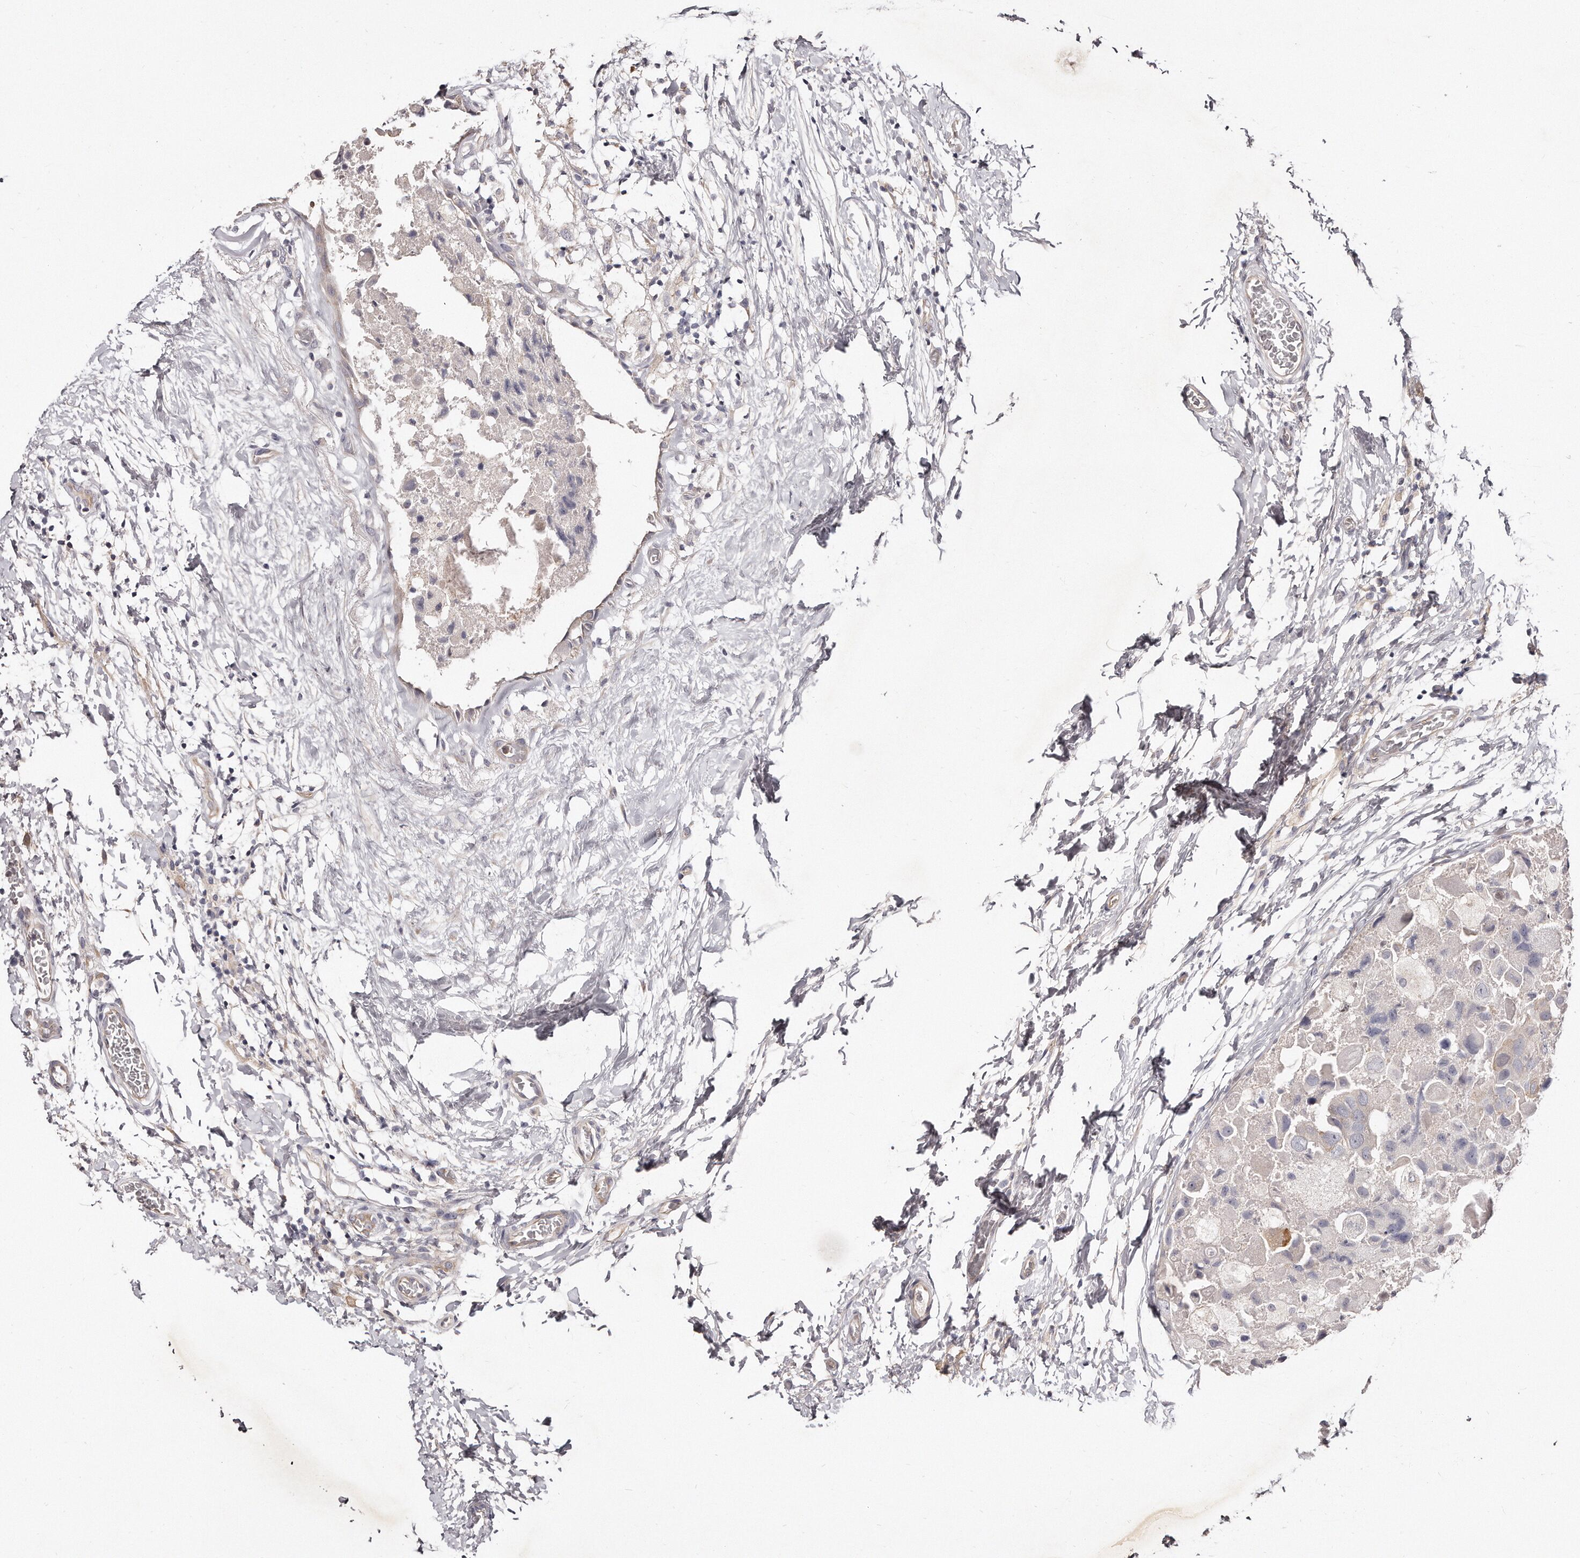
{"staining": {"intensity": "negative", "quantity": "none", "location": "none"}, "tissue": "breast cancer", "cell_type": "Tumor cells", "image_type": "cancer", "snomed": [{"axis": "morphology", "description": "Duct carcinoma"}, {"axis": "topography", "description": "Breast"}], "caption": "DAB (3,3'-diaminobenzidine) immunohistochemical staining of human breast infiltrating ductal carcinoma shows no significant expression in tumor cells.", "gene": "TTLL4", "patient": {"sex": "female", "age": 62}}